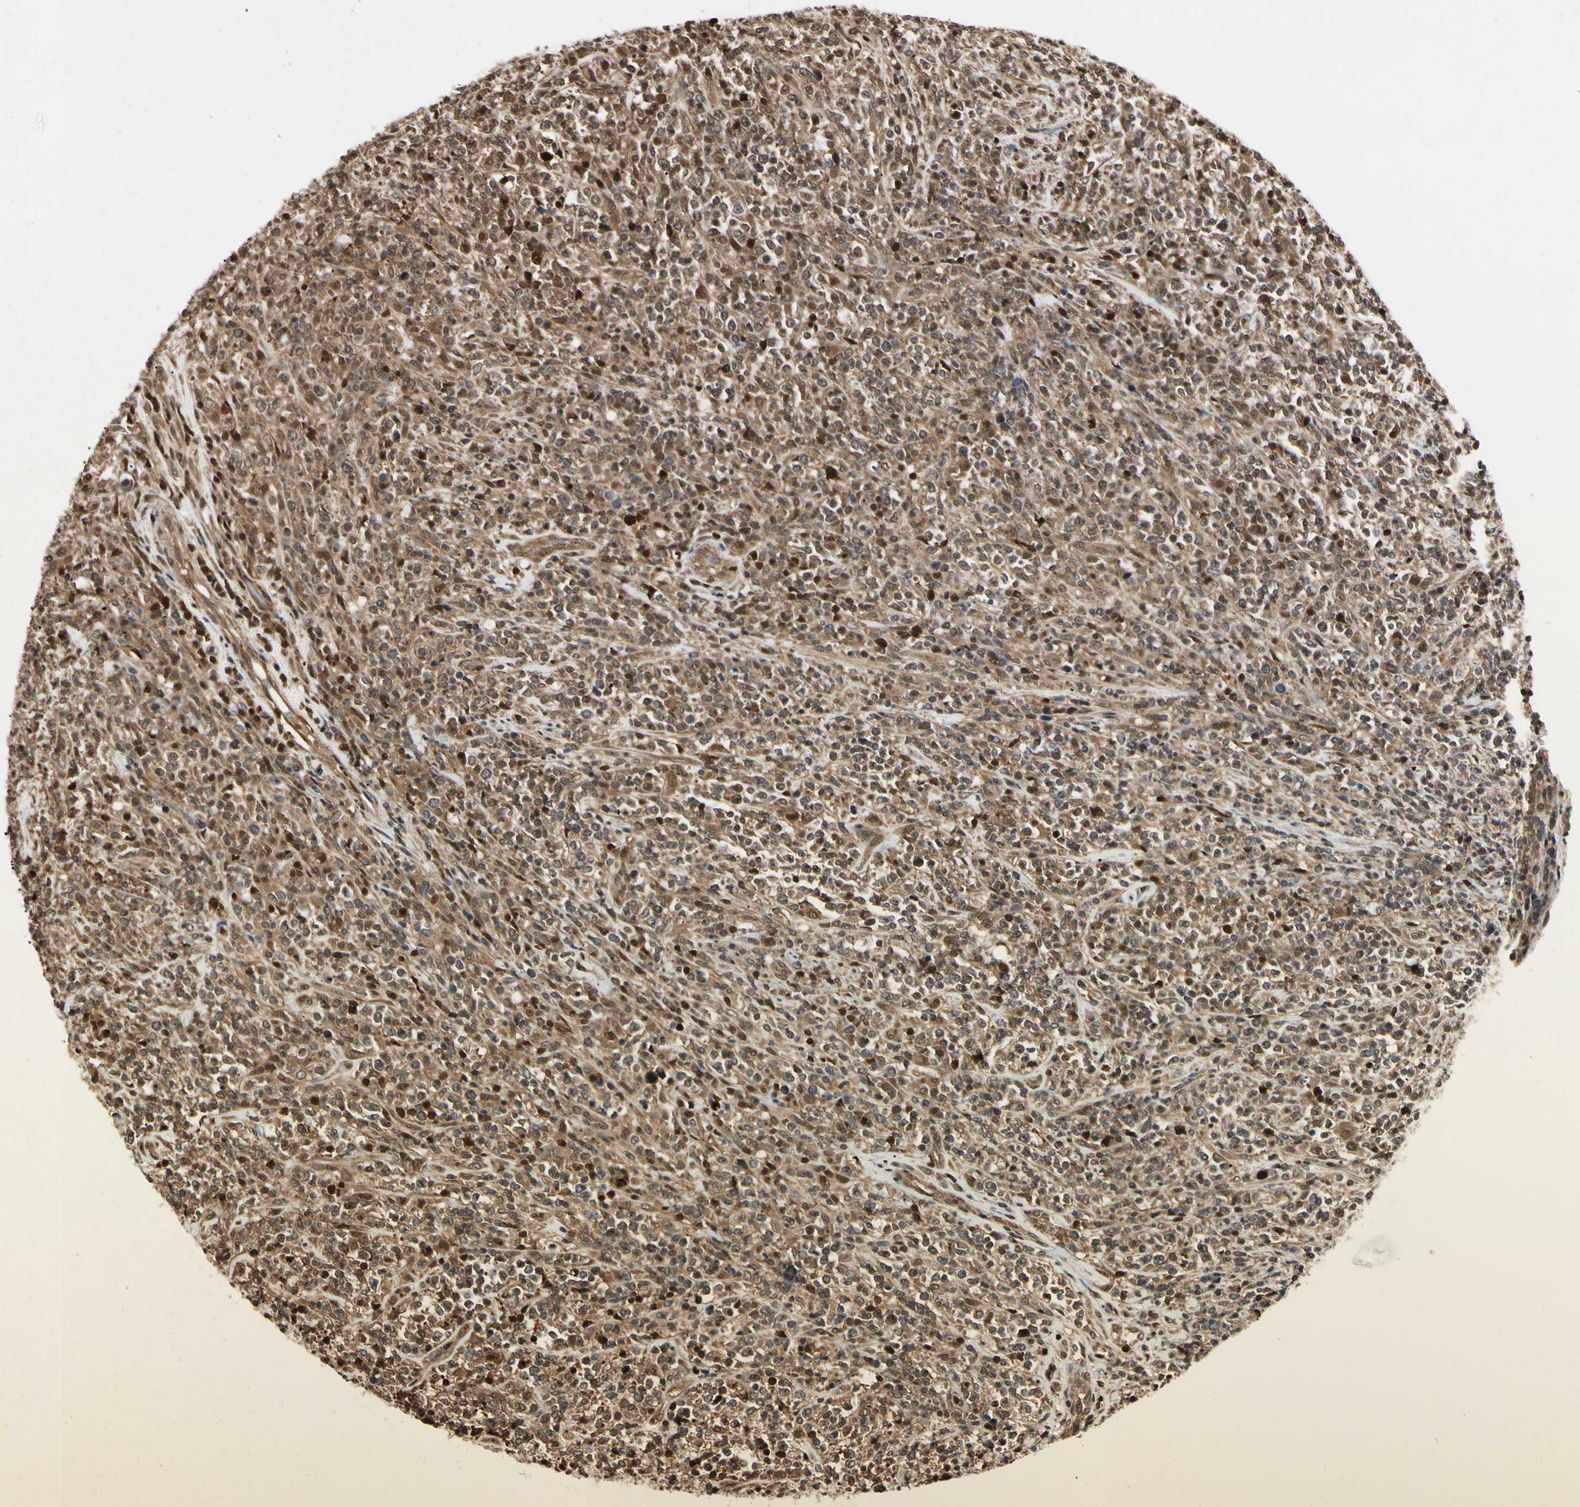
{"staining": {"intensity": "strong", "quantity": "25%-75%", "location": "nuclear"}, "tissue": "lymphoma", "cell_type": "Tumor cells", "image_type": "cancer", "snomed": [{"axis": "morphology", "description": "Malignant lymphoma, non-Hodgkin's type, High grade"}, {"axis": "topography", "description": "Soft tissue"}], "caption": "The micrograph exhibits immunohistochemical staining of lymphoma. There is strong nuclear positivity is present in about 25%-75% of tumor cells.", "gene": "YWHAQ", "patient": {"sex": "male", "age": 18}}